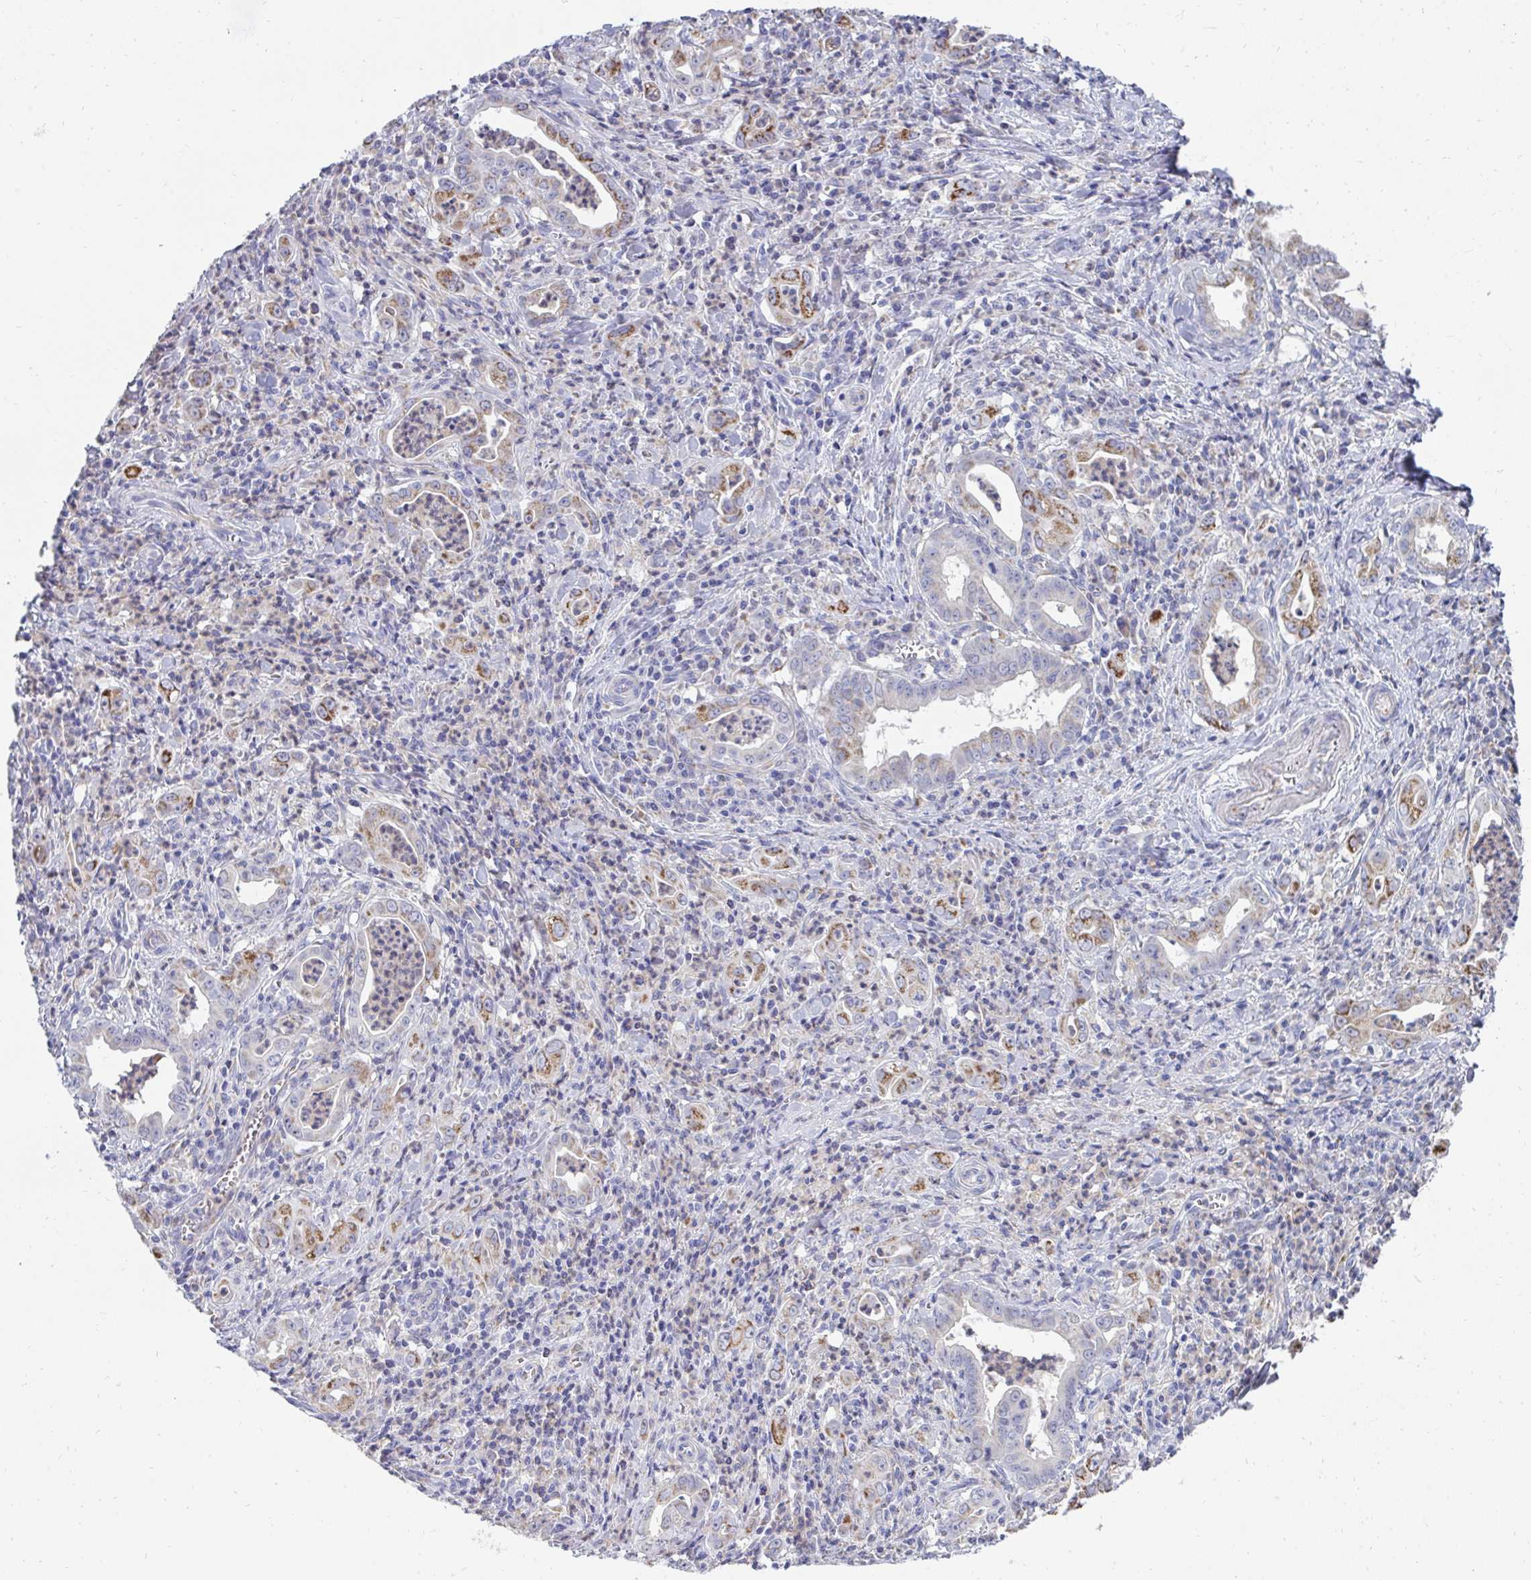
{"staining": {"intensity": "moderate", "quantity": "25%-75%", "location": "cytoplasmic/membranous"}, "tissue": "stomach cancer", "cell_type": "Tumor cells", "image_type": "cancer", "snomed": [{"axis": "morphology", "description": "Adenocarcinoma, NOS"}, {"axis": "topography", "description": "Stomach, upper"}], "caption": "Approximately 25%-75% of tumor cells in stomach cancer exhibit moderate cytoplasmic/membranous protein staining as visualized by brown immunohistochemical staining.", "gene": "MGAM2", "patient": {"sex": "female", "age": 79}}